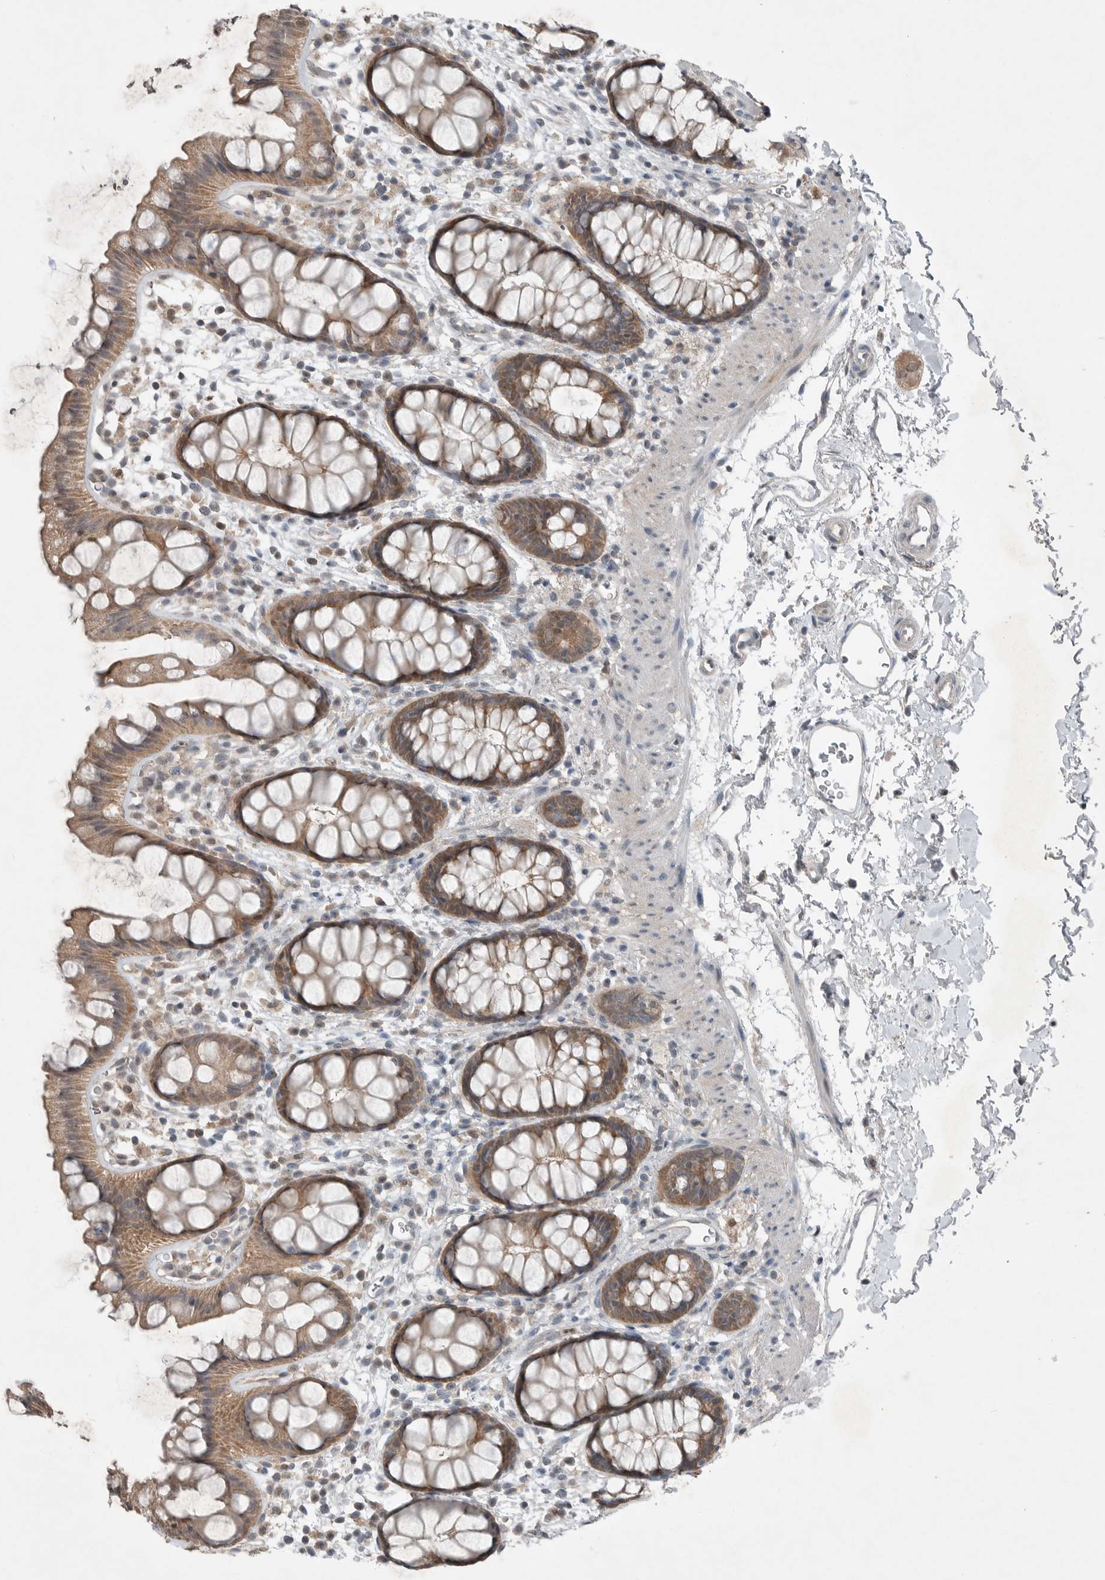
{"staining": {"intensity": "moderate", "quantity": ">75%", "location": "cytoplasmic/membranous"}, "tissue": "rectum", "cell_type": "Glandular cells", "image_type": "normal", "snomed": [{"axis": "morphology", "description": "Normal tissue, NOS"}, {"axis": "topography", "description": "Rectum"}], "caption": "Immunohistochemical staining of benign human rectum displays moderate cytoplasmic/membranous protein expression in about >75% of glandular cells.", "gene": "MFAP3L", "patient": {"sex": "female", "age": 65}}